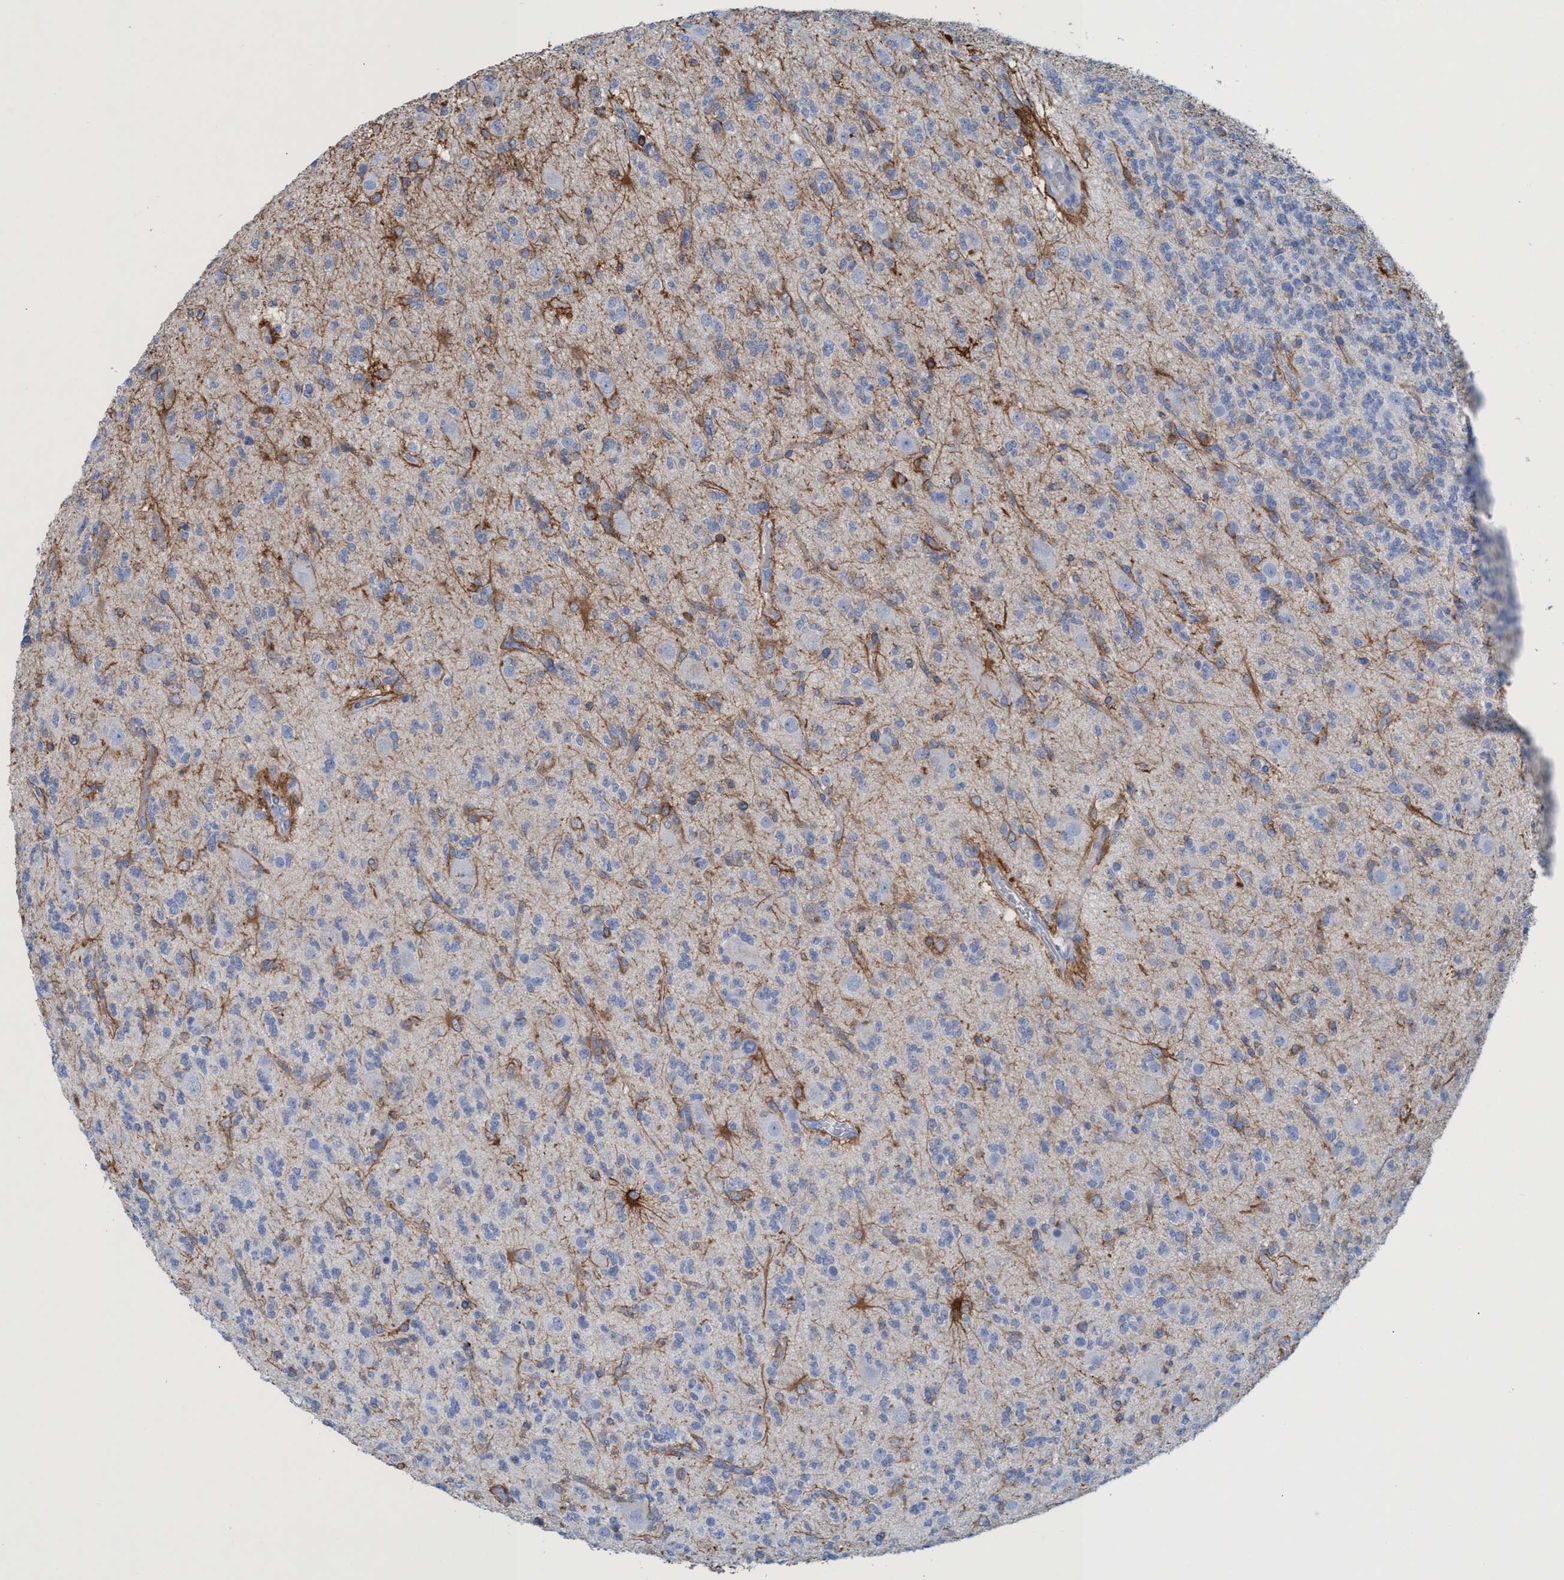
{"staining": {"intensity": "moderate", "quantity": "<25%", "location": "cytoplasmic/membranous"}, "tissue": "glioma", "cell_type": "Tumor cells", "image_type": "cancer", "snomed": [{"axis": "morphology", "description": "Glioma, malignant, Low grade"}, {"axis": "topography", "description": "Brain"}], "caption": "The micrograph displays immunohistochemical staining of glioma. There is moderate cytoplasmic/membranous expression is identified in approximately <25% of tumor cells. The staining is performed using DAB (3,3'-diaminobenzidine) brown chromogen to label protein expression. The nuclei are counter-stained blue using hematoxylin.", "gene": "EZR", "patient": {"sex": "male", "age": 38}}